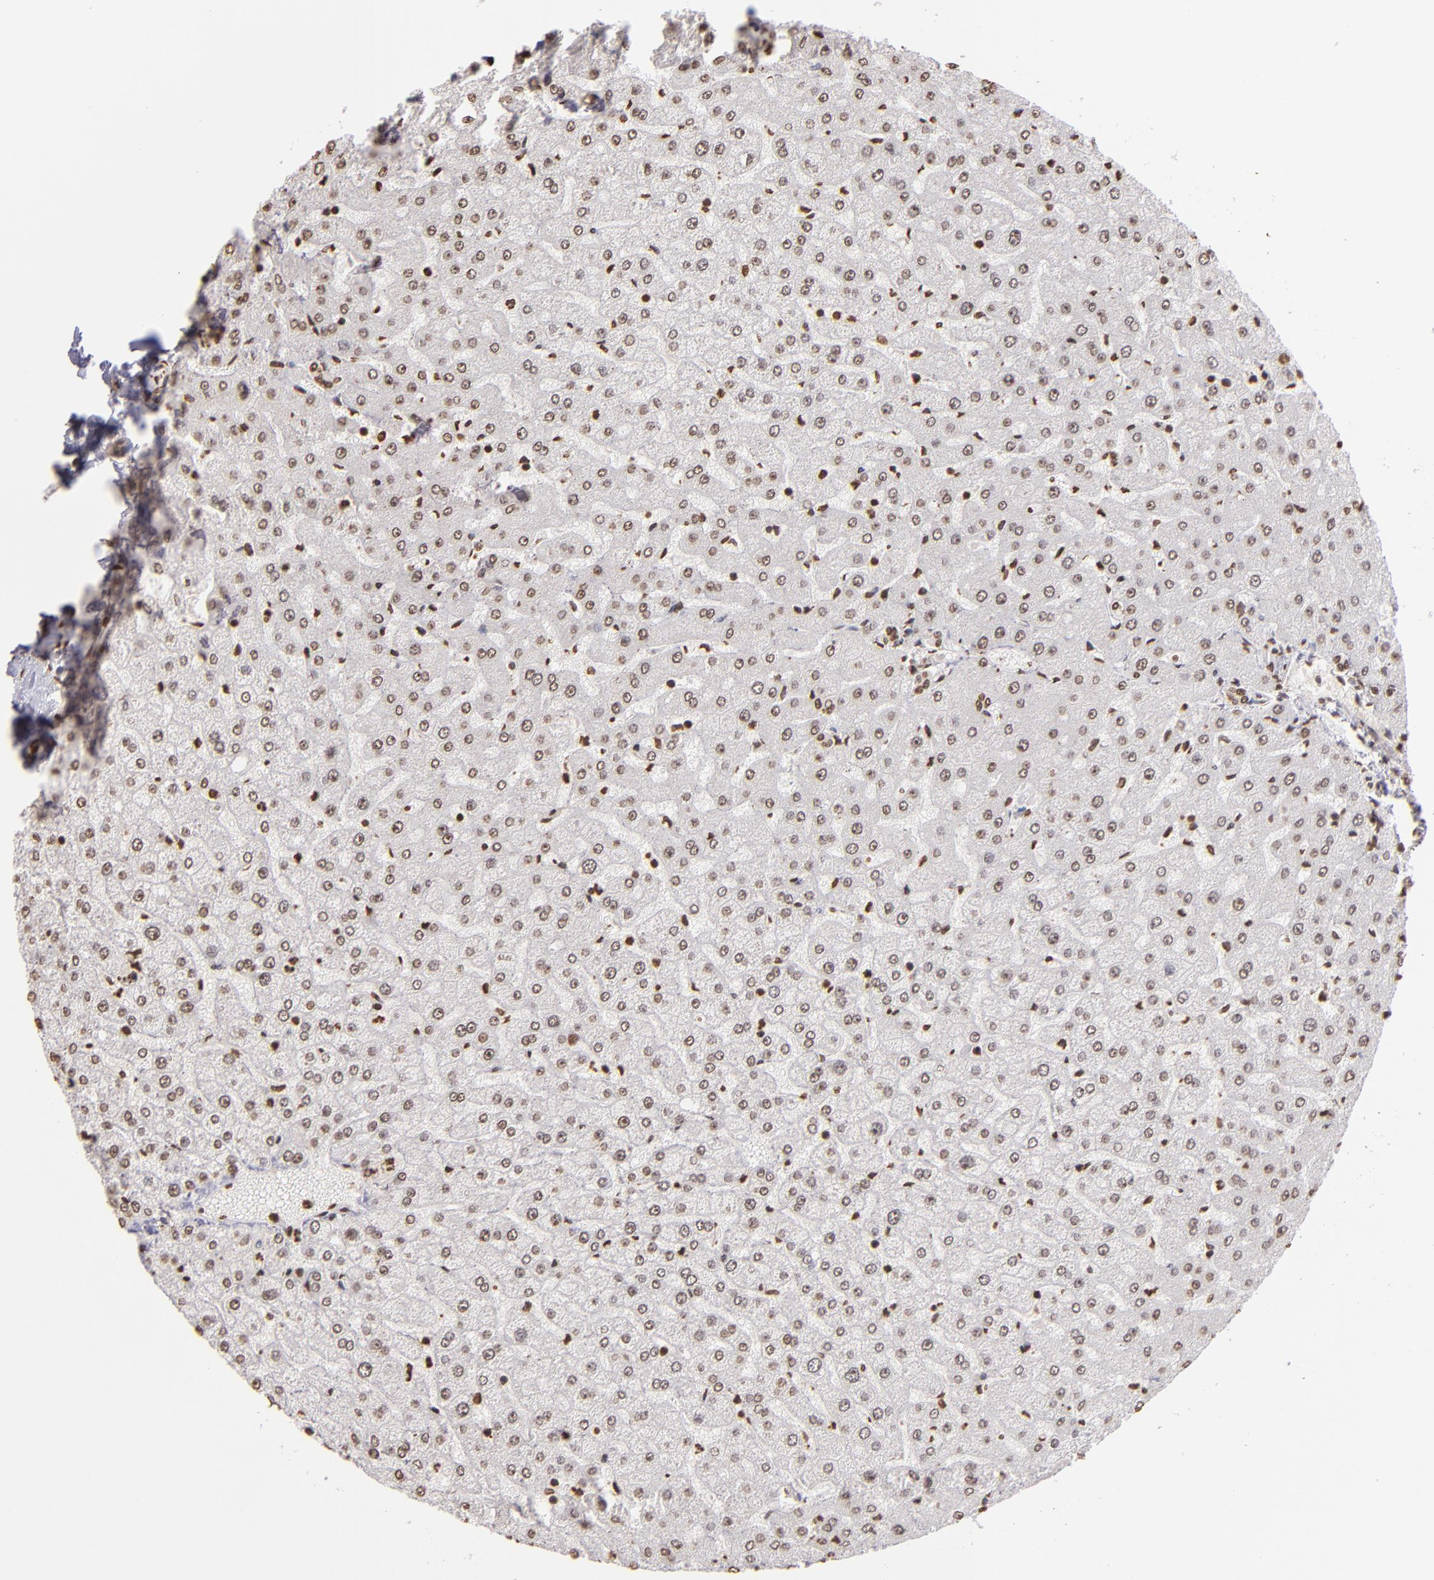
{"staining": {"intensity": "weak", "quantity": "25%-75%", "location": "nuclear"}, "tissue": "liver", "cell_type": "Cholangiocytes", "image_type": "normal", "snomed": [{"axis": "morphology", "description": "Normal tissue, NOS"}, {"axis": "morphology", "description": "Fibrosis, NOS"}, {"axis": "topography", "description": "Liver"}], "caption": "Protein expression analysis of normal human liver reveals weak nuclear staining in about 25%-75% of cholangiocytes.", "gene": "LBX1", "patient": {"sex": "female", "age": 29}}